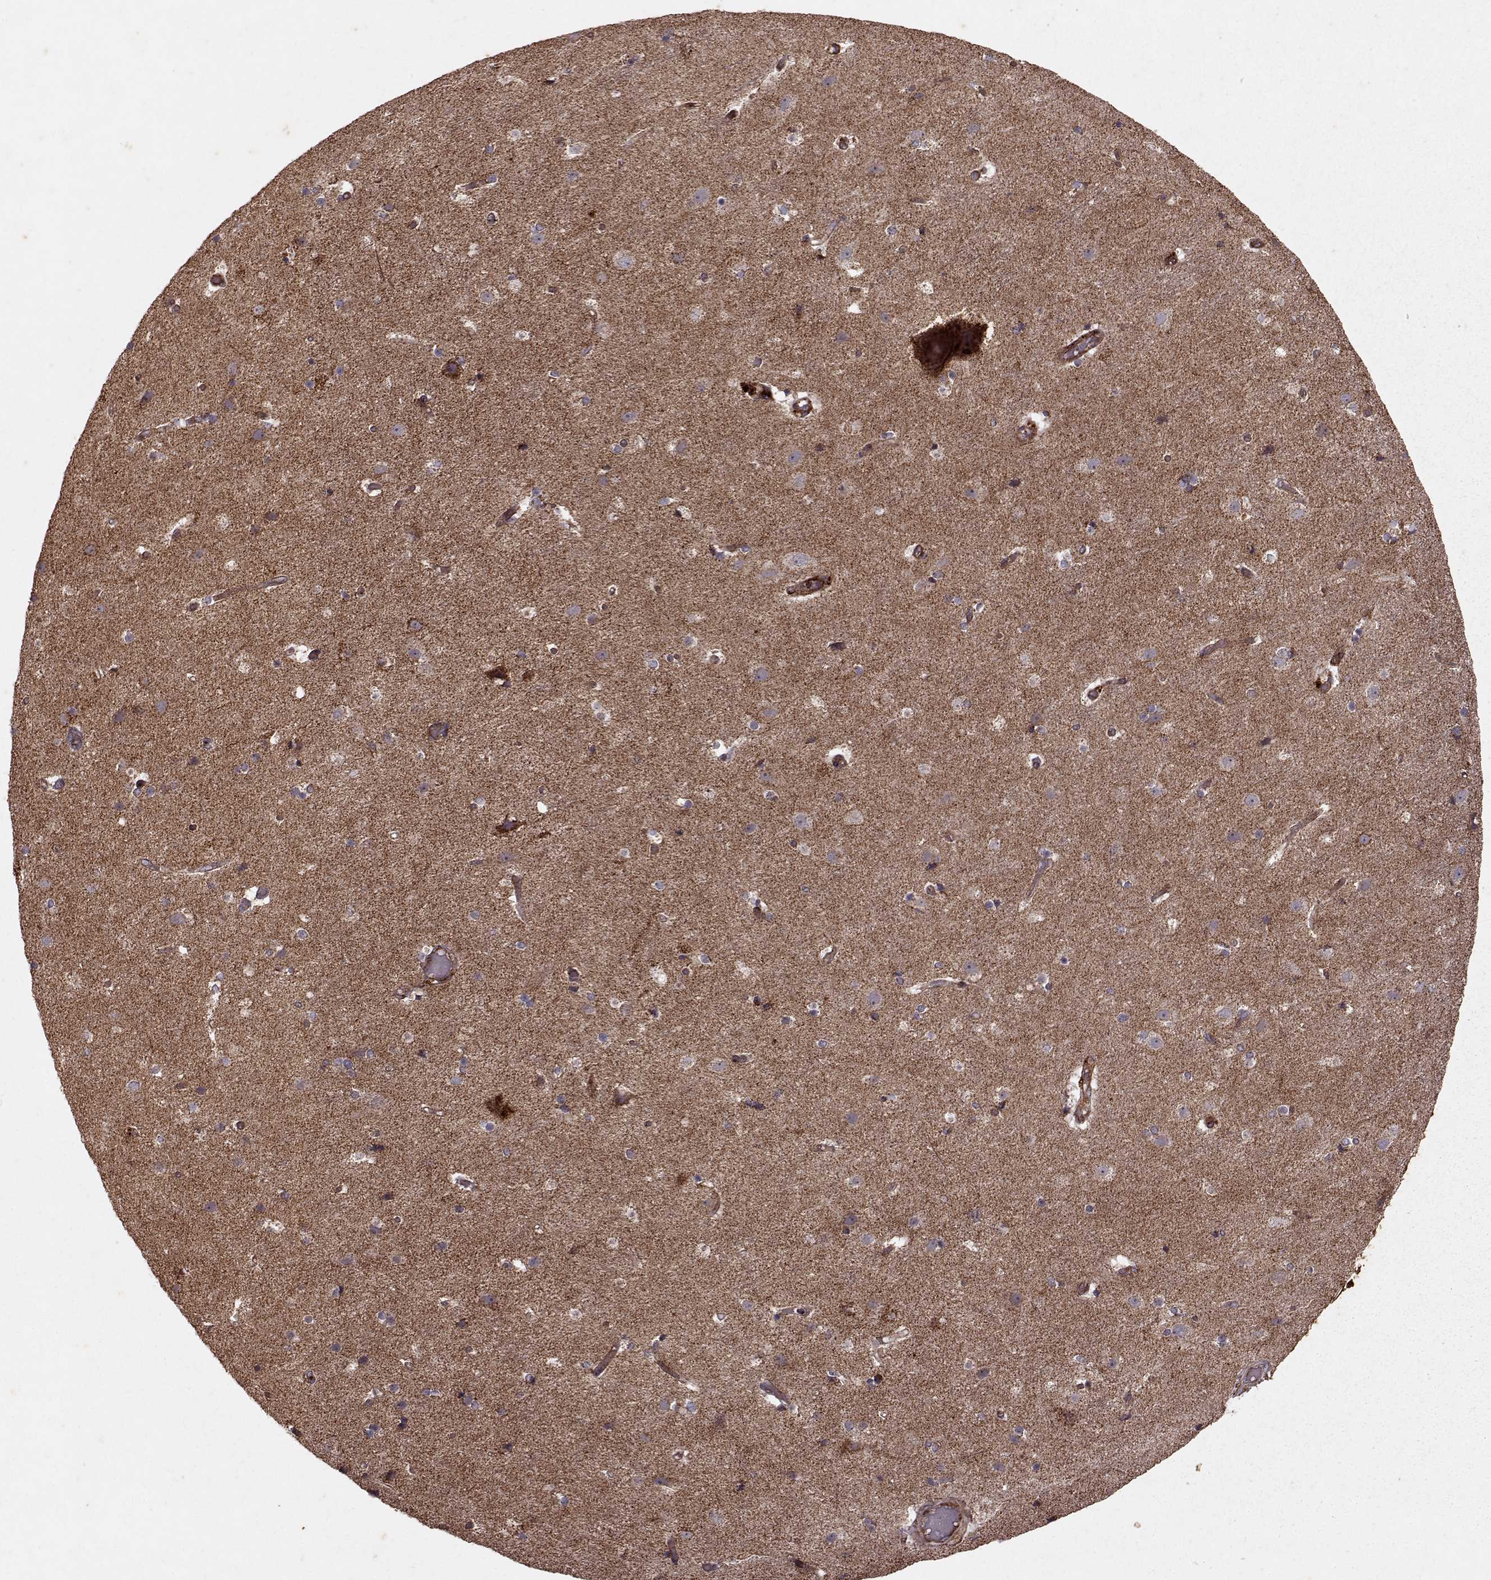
{"staining": {"intensity": "moderate", "quantity": ">75%", "location": "cytoplasmic/membranous"}, "tissue": "cerebral cortex", "cell_type": "Endothelial cells", "image_type": "normal", "snomed": [{"axis": "morphology", "description": "Normal tissue, NOS"}, {"axis": "topography", "description": "Cerebral cortex"}], "caption": "There is medium levels of moderate cytoplasmic/membranous staining in endothelial cells of normal cerebral cortex, as demonstrated by immunohistochemical staining (brown color).", "gene": "ENSG00000285130", "patient": {"sex": "female", "age": 52}}